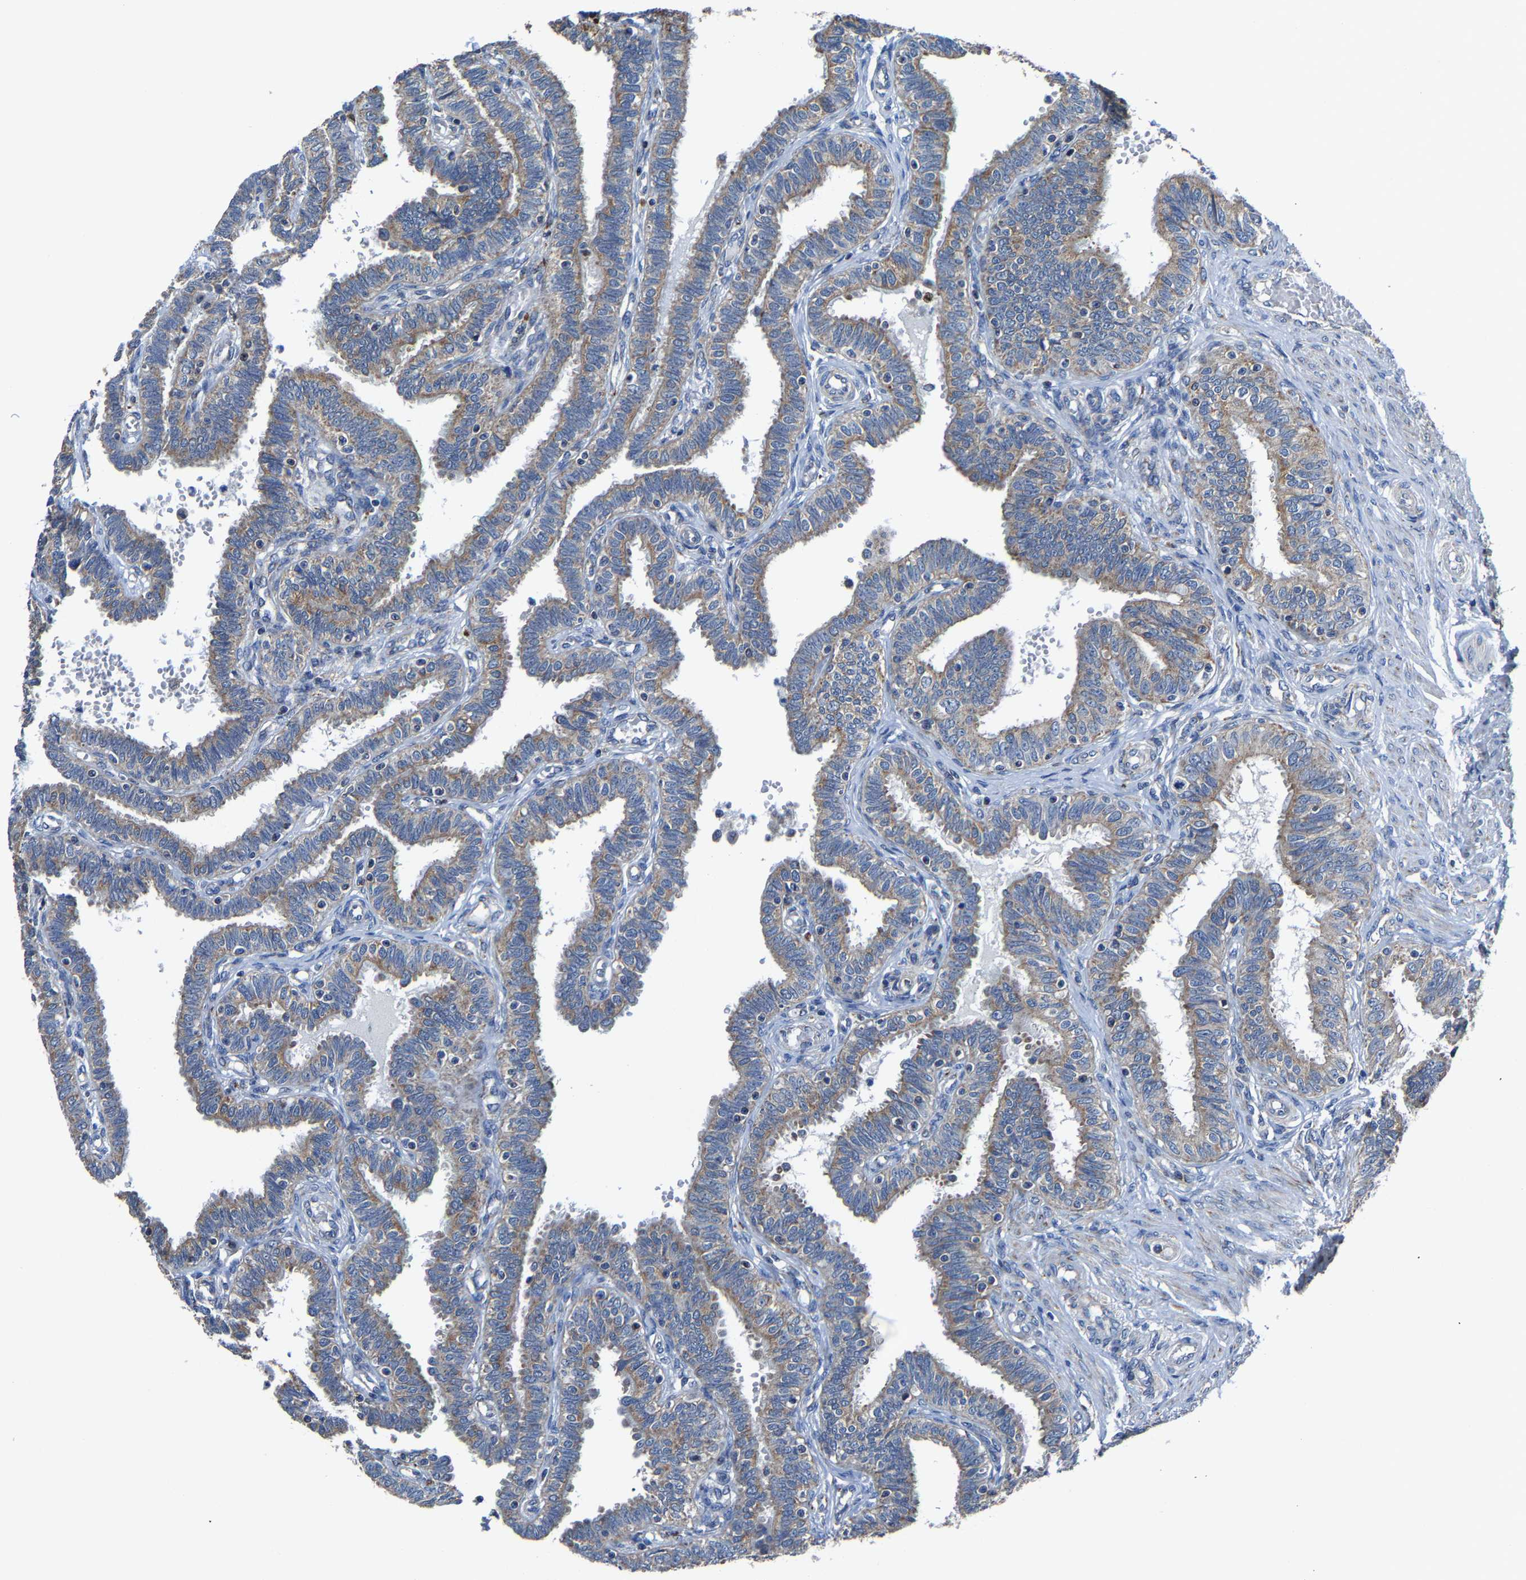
{"staining": {"intensity": "weak", "quantity": ">75%", "location": "cytoplasmic/membranous"}, "tissue": "fallopian tube", "cell_type": "Glandular cells", "image_type": "normal", "snomed": [{"axis": "morphology", "description": "Normal tissue, NOS"}, {"axis": "topography", "description": "Fallopian tube"}, {"axis": "topography", "description": "Placenta"}], "caption": "The immunohistochemical stain shows weak cytoplasmic/membranous staining in glandular cells of benign fallopian tube.", "gene": "AGK", "patient": {"sex": "female", "age": 34}}